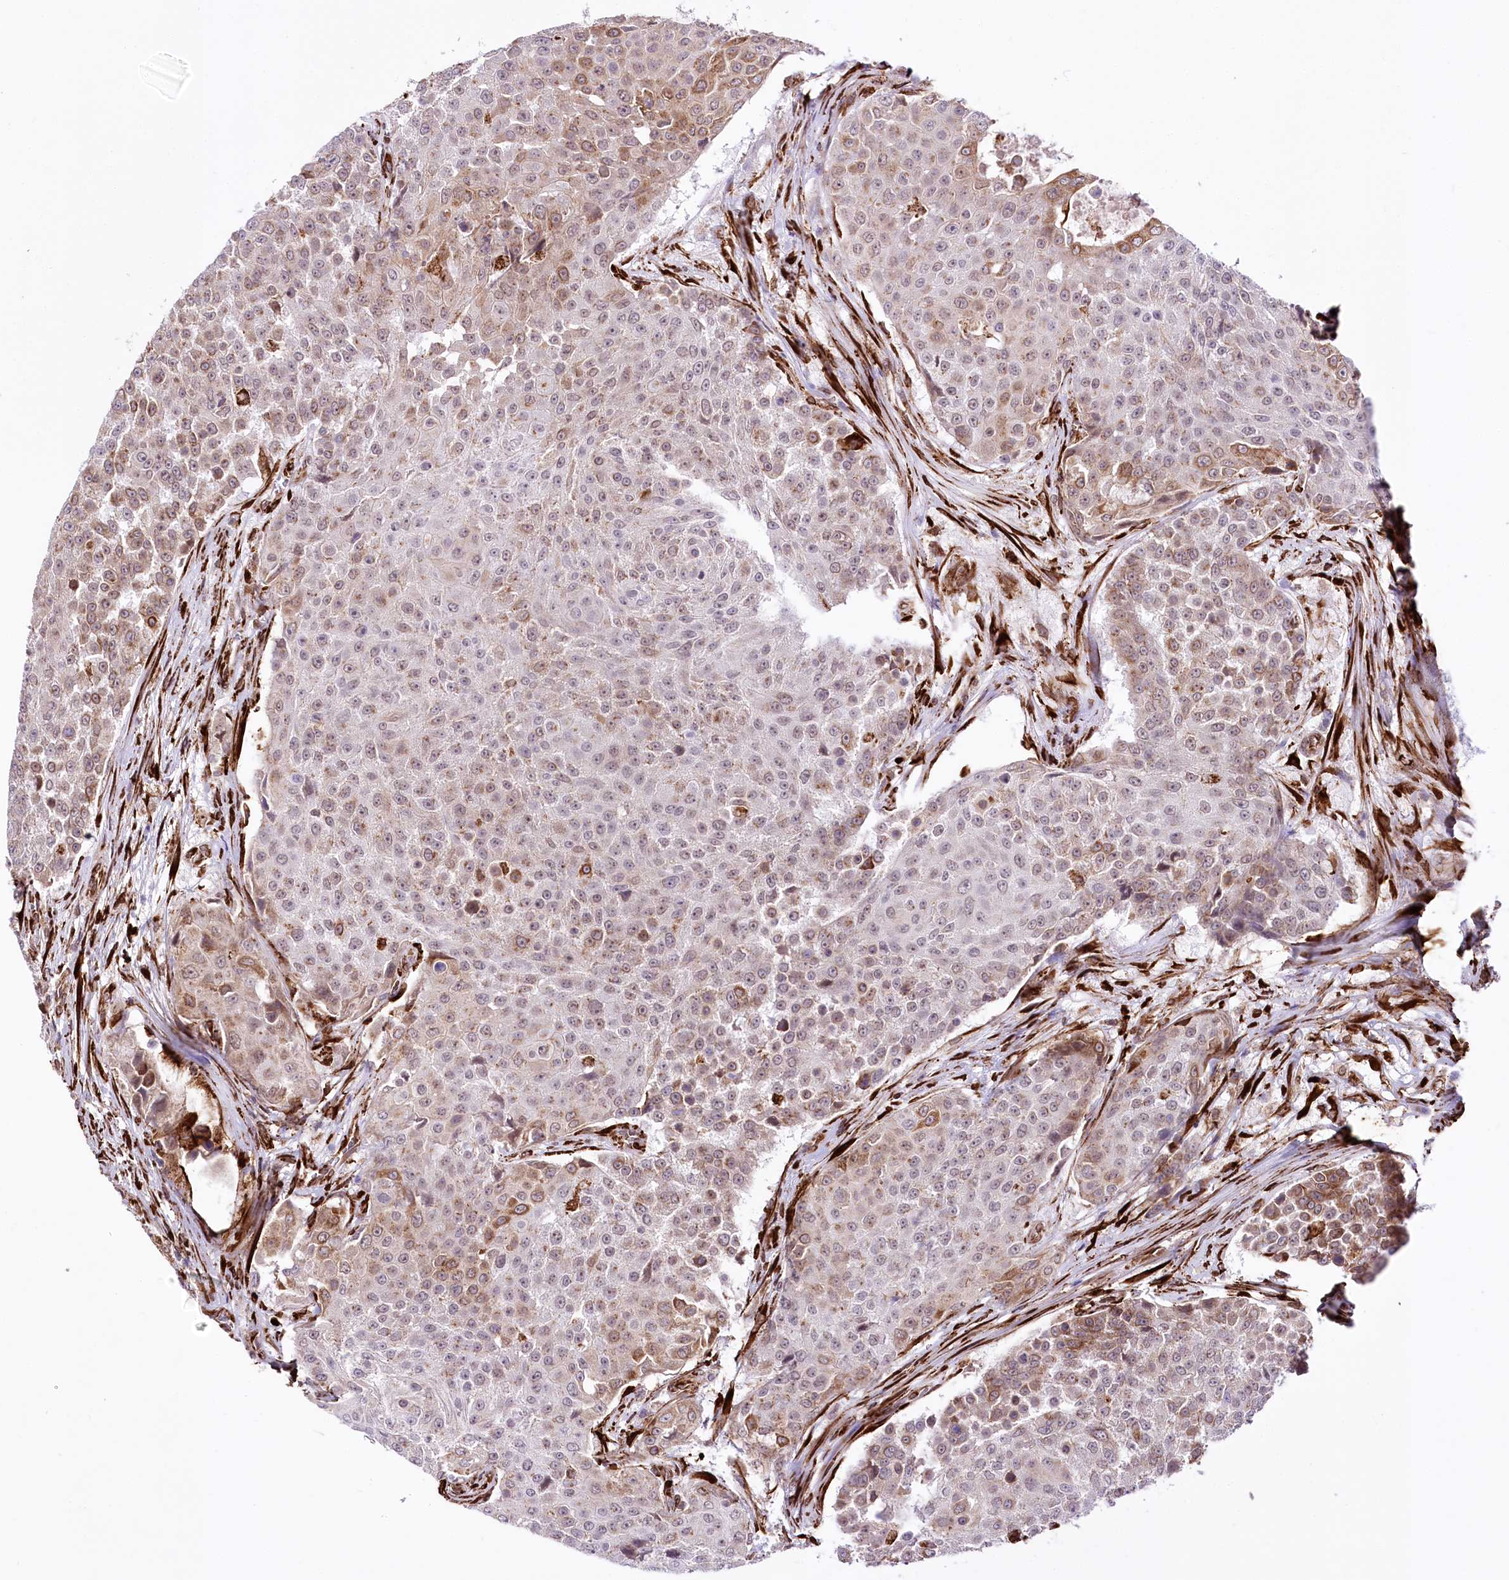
{"staining": {"intensity": "moderate", "quantity": "25%-75%", "location": "cytoplasmic/membranous"}, "tissue": "urothelial cancer", "cell_type": "Tumor cells", "image_type": "cancer", "snomed": [{"axis": "morphology", "description": "Urothelial carcinoma, High grade"}, {"axis": "topography", "description": "Urinary bladder"}], "caption": "Protein expression analysis of human urothelial carcinoma (high-grade) reveals moderate cytoplasmic/membranous expression in about 25%-75% of tumor cells.", "gene": "WWC1", "patient": {"sex": "female", "age": 63}}